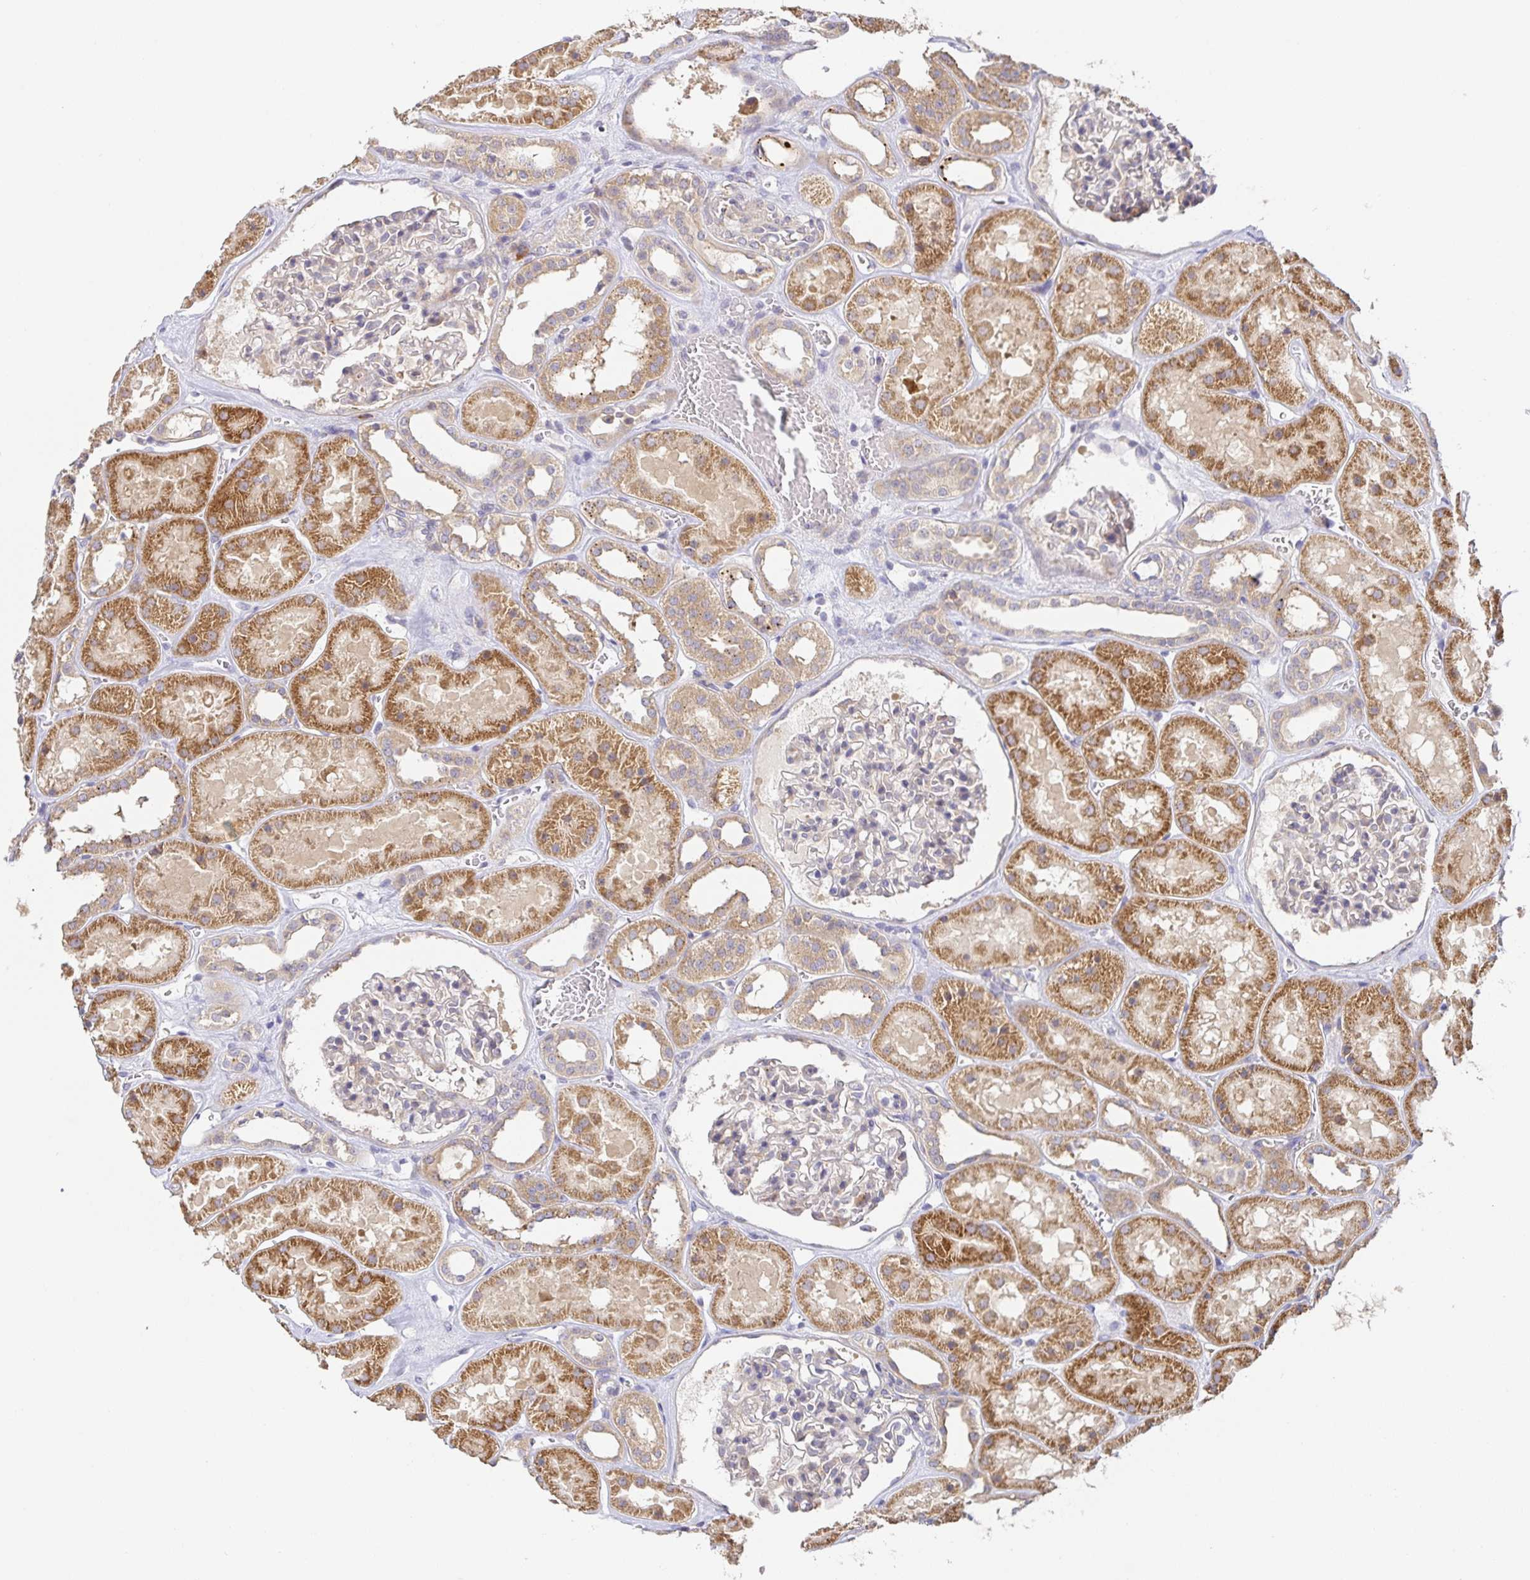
{"staining": {"intensity": "negative", "quantity": "none", "location": "none"}, "tissue": "kidney", "cell_type": "Cells in glomeruli", "image_type": "normal", "snomed": [{"axis": "morphology", "description": "Normal tissue, NOS"}, {"axis": "topography", "description": "Kidney"}], "caption": "High magnification brightfield microscopy of normal kidney stained with DAB (brown) and counterstained with hematoxylin (blue): cells in glomeruli show no significant positivity.", "gene": "ZDHHC11B", "patient": {"sex": "female", "age": 41}}